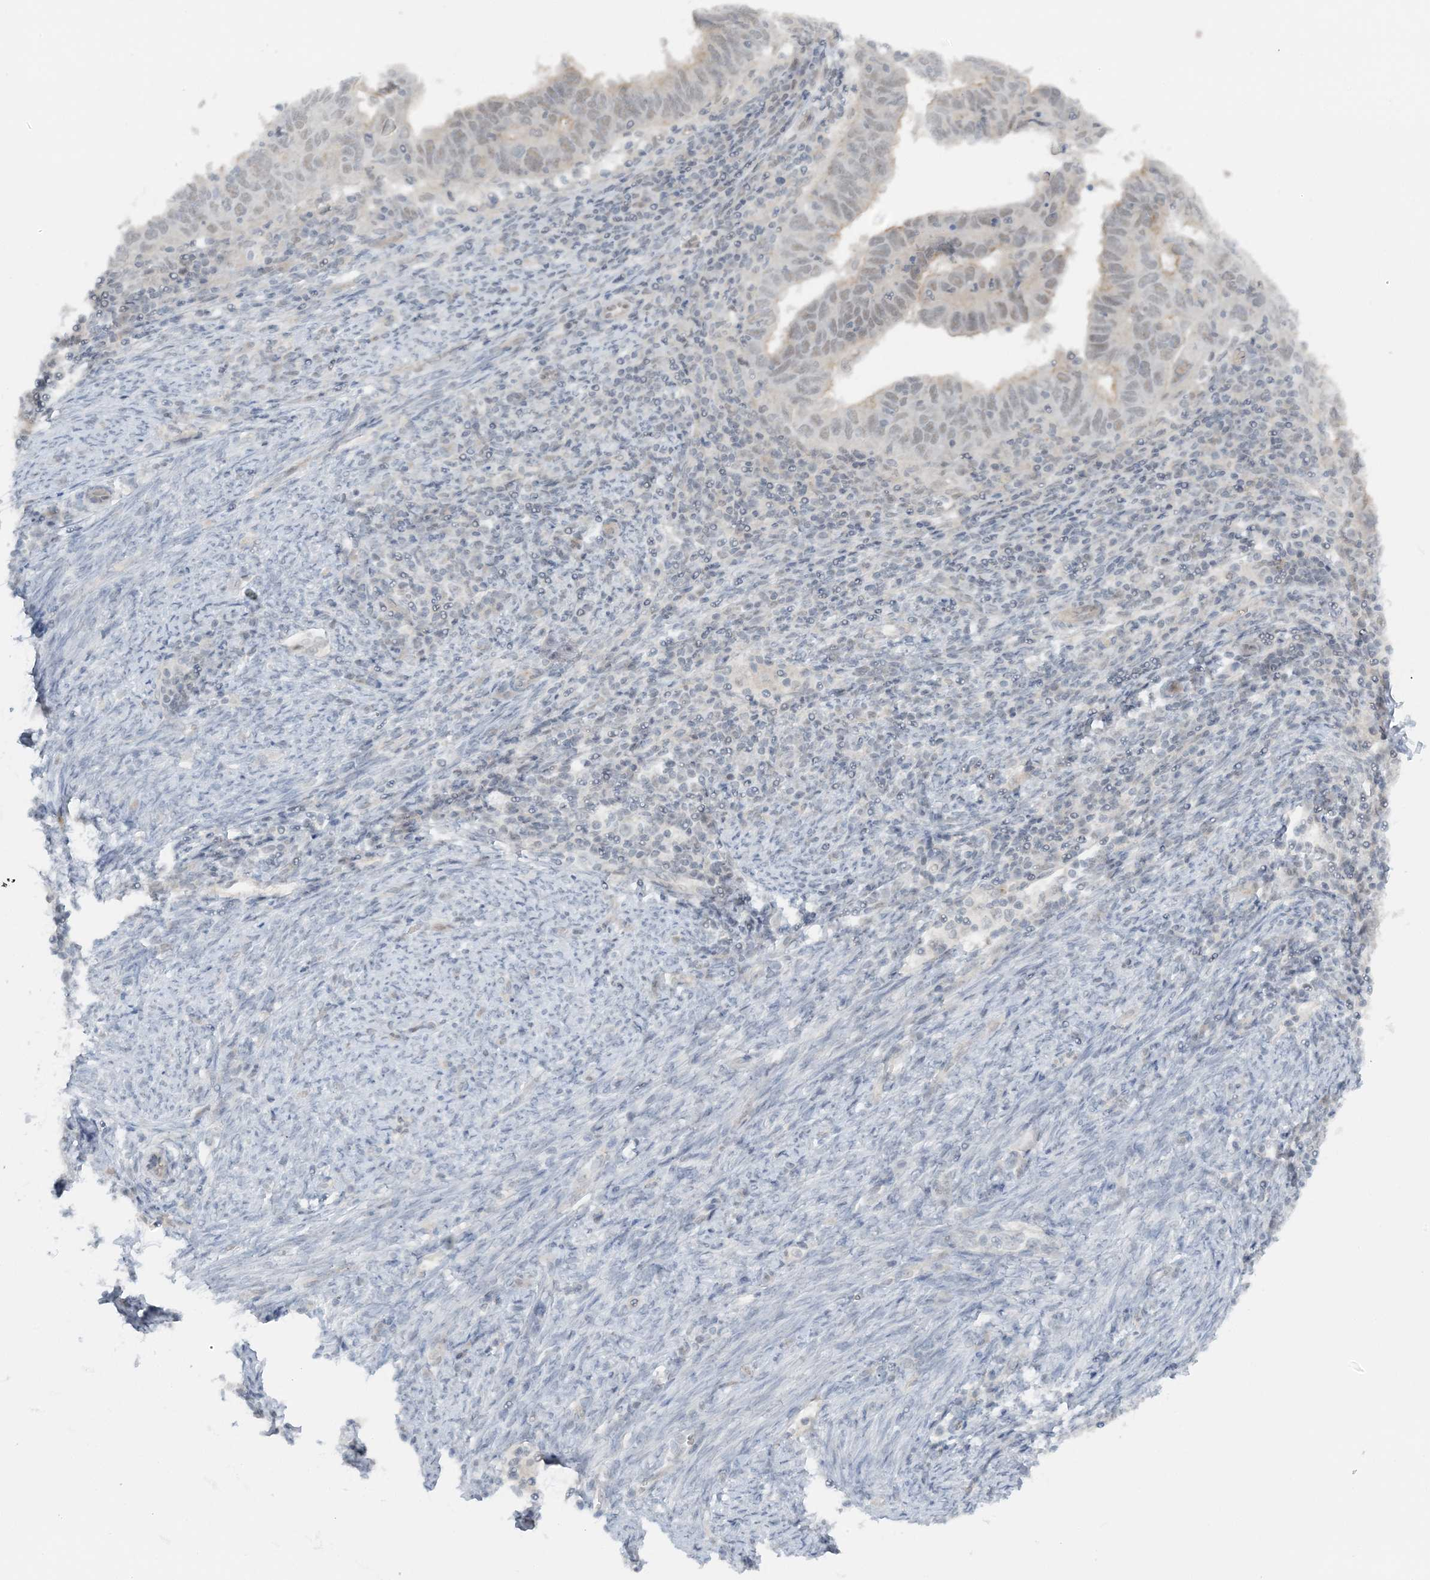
{"staining": {"intensity": "negative", "quantity": "none", "location": "none"}, "tissue": "endometrial cancer", "cell_type": "Tumor cells", "image_type": "cancer", "snomed": [{"axis": "morphology", "description": "Adenocarcinoma, NOS"}, {"axis": "topography", "description": "Uterus"}], "caption": "The histopathology image shows no staining of tumor cells in adenocarcinoma (endometrial).", "gene": "ATP11A", "patient": {"sex": "female", "age": 77}}